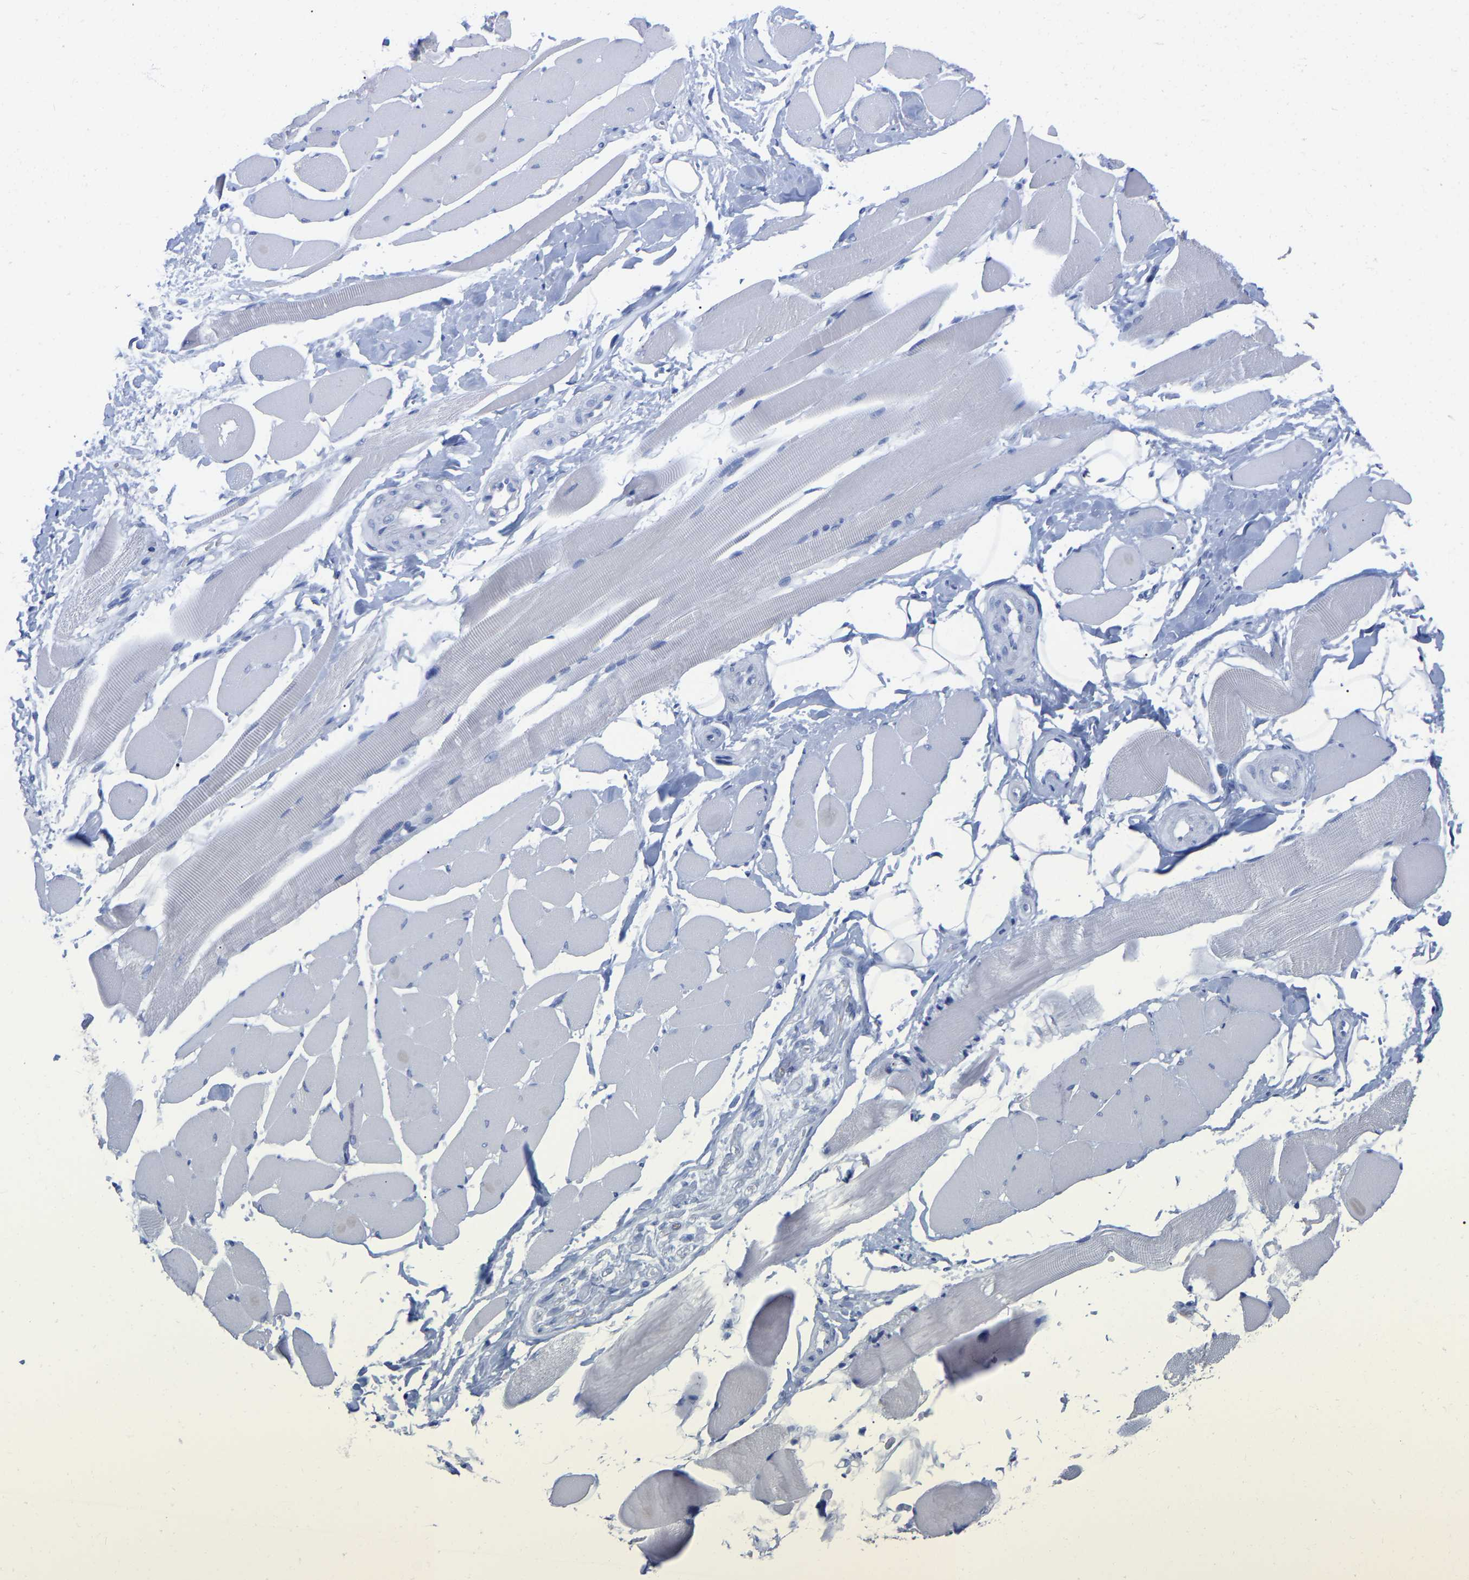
{"staining": {"intensity": "negative", "quantity": "none", "location": "none"}, "tissue": "skeletal muscle", "cell_type": "Myocytes", "image_type": "normal", "snomed": [{"axis": "morphology", "description": "Normal tissue, NOS"}, {"axis": "topography", "description": "Skeletal muscle"}, {"axis": "topography", "description": "Peripheral nerve tissue"}], "caption": "Image shows no significant protein expression in myocytes of unremarkable skeletal muscle. Nuclei are stained in blue.", "gene": "HAPLN1", "patient": {"sex": "female", "age": 84}}